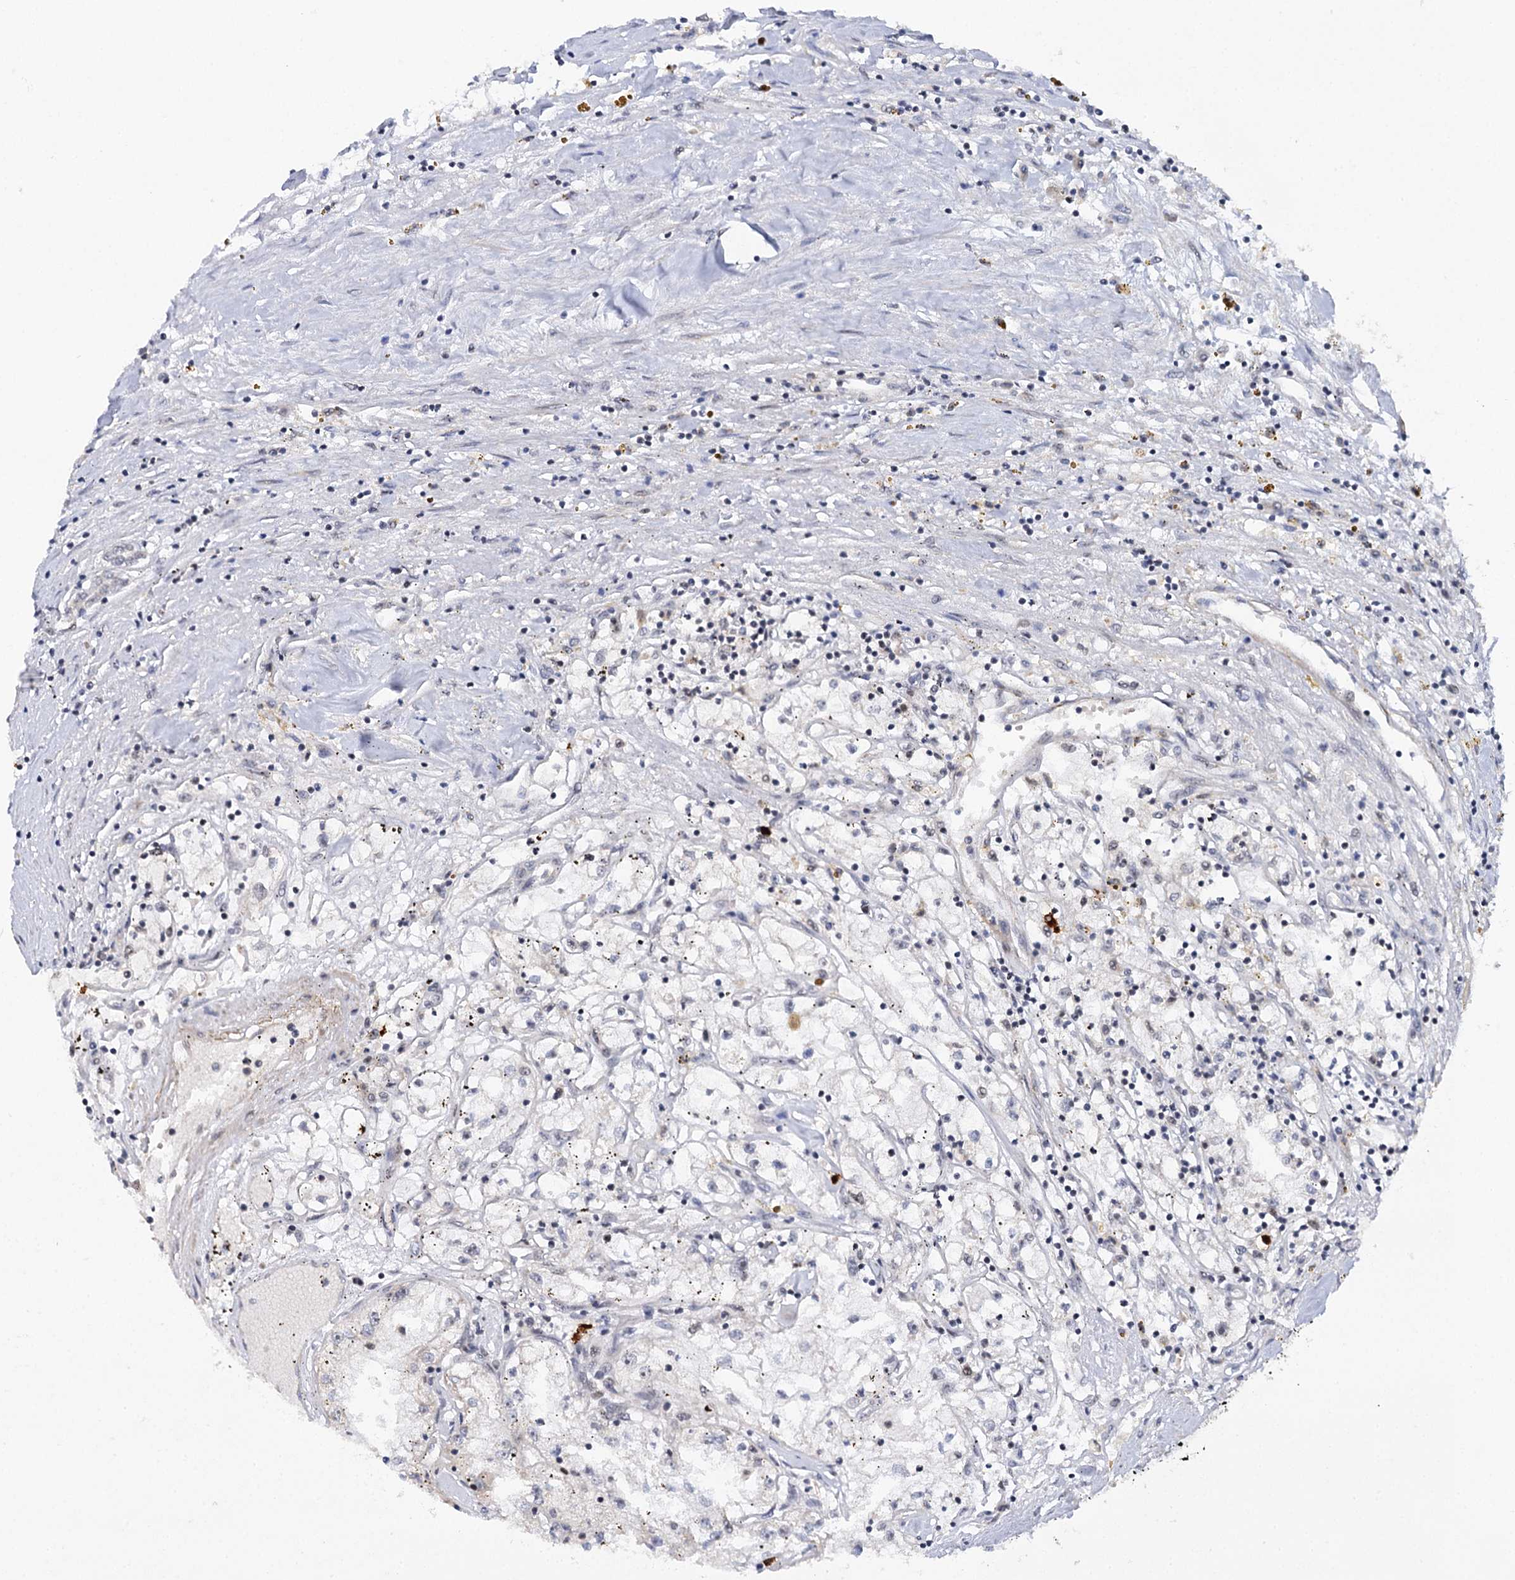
{"staining": {"intensity": "weak", "quantity": "<25%", "location": "cytoplasmic/membranous"}, "tissue": "renal cancer", "cell_type": "Tumor cells", "image_type": "cancer", "snomed": [{"axis": "morphology", "description": "Adenocarcinoma, NOS"}, {"axis": "topography", "description": "Kidney"}], "caption": "Protein analysis of renal cancer (adenocarcinoma) exhibits no significant staining in tumor cells. The staining is performed using DAB (3,3'-diaminobenzidine) brown chromogen with nuclei counter-stained in using hematoxylin.", "gene": "BUD13", "patient": {"sex": "male", "age": 56}}